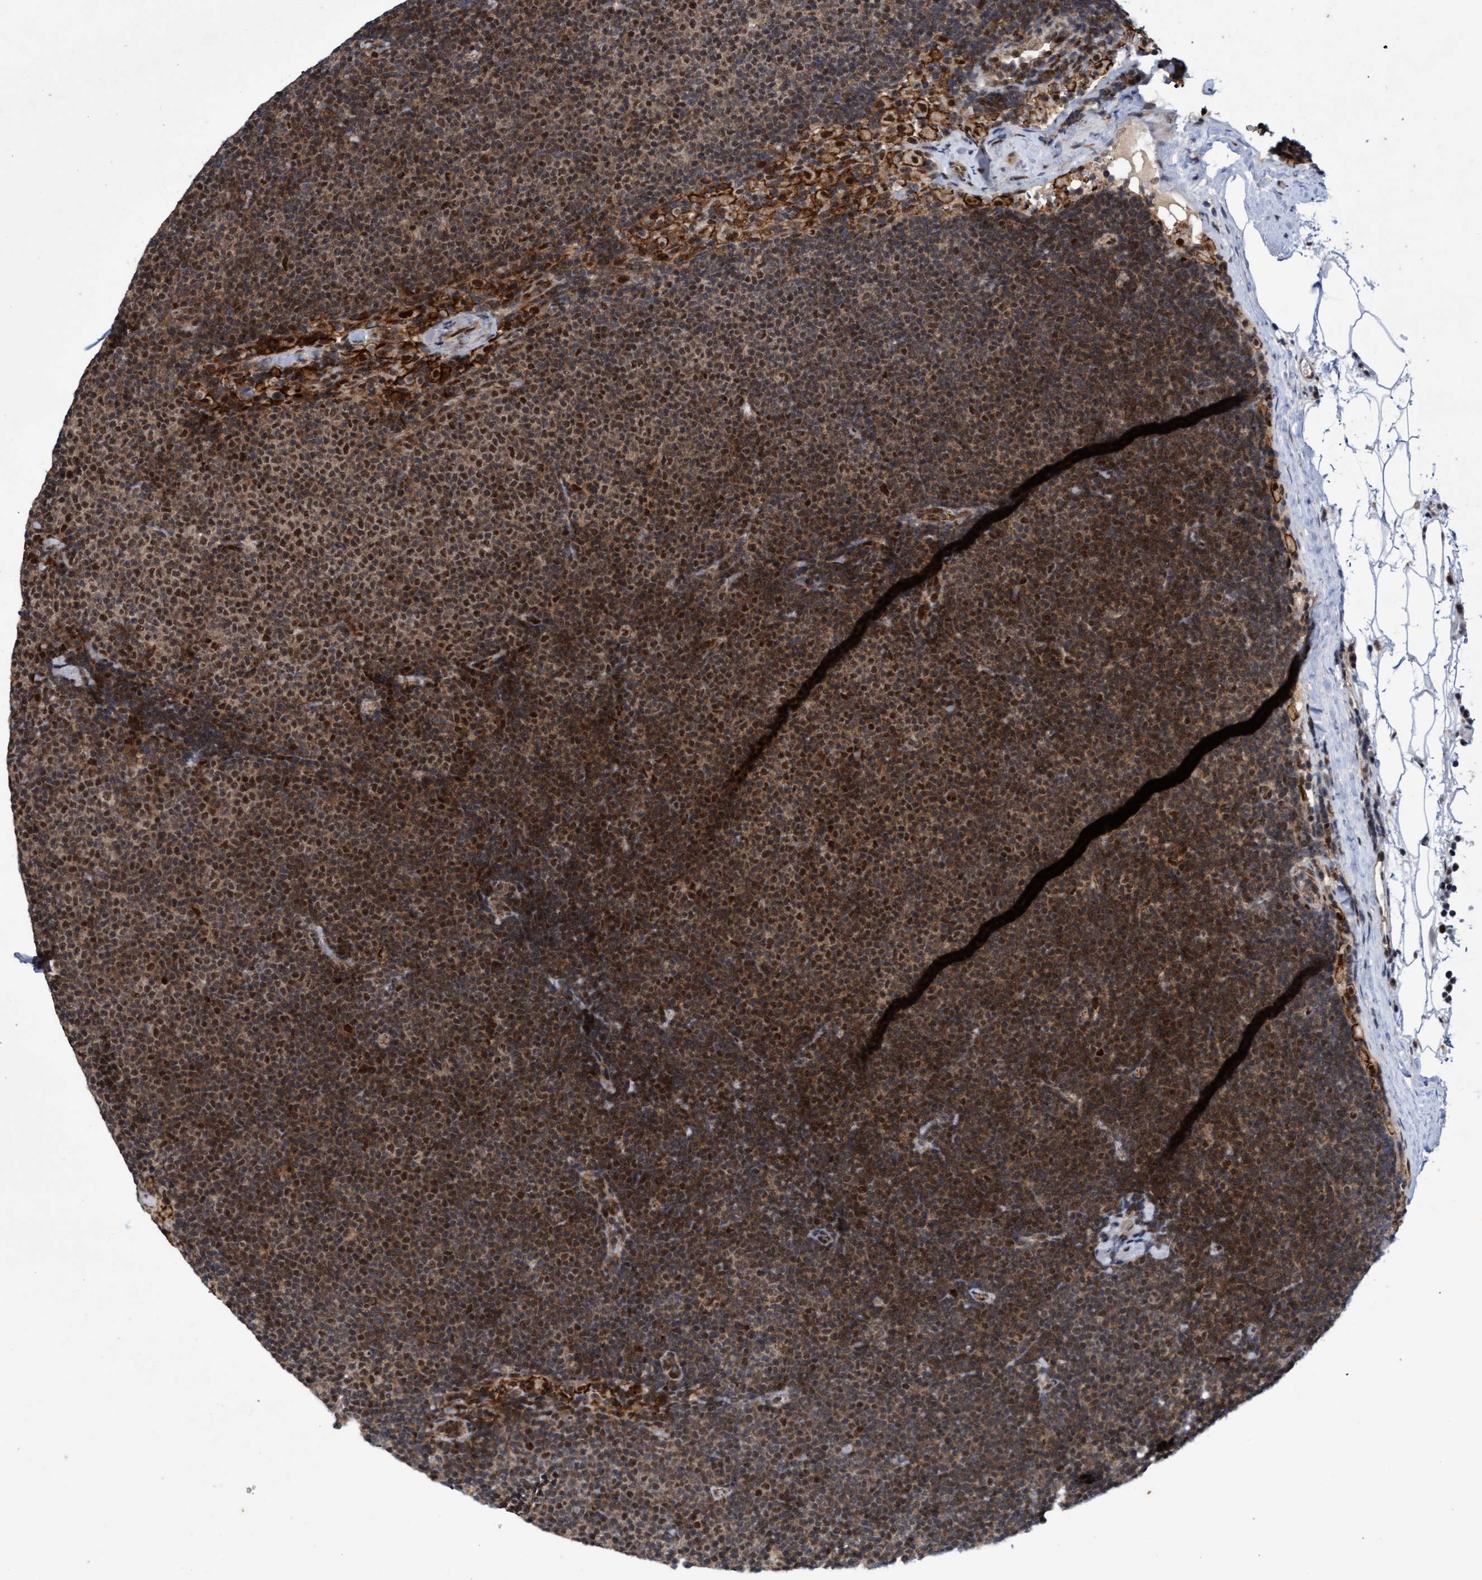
{"staining": {"intensity": "moderate", "quantity": ">75%", "location": "cytoplasmic/membranous,nuclear"}, "tissue": "lymphoma", "cell_type": "Tumor cells", "image_type": "cancer", "snomed": [{"axis": "morphology", "description": "Malignant lymphoma, non-Hodgkin's type, Low grade"}, {"axis": "topography", "description": "Lymph node"}], "caption": "About >75% of tumor cells in malignant lymphoma, non-Hodgkin's type (low-grade) demonstrate moderate cytoplasmic/membranous and nuclear protein positivity as visualized by brown immunohistochemical staining.", "gene": "GTF2F1", "patient": {"sex": "female", "age": 53}}